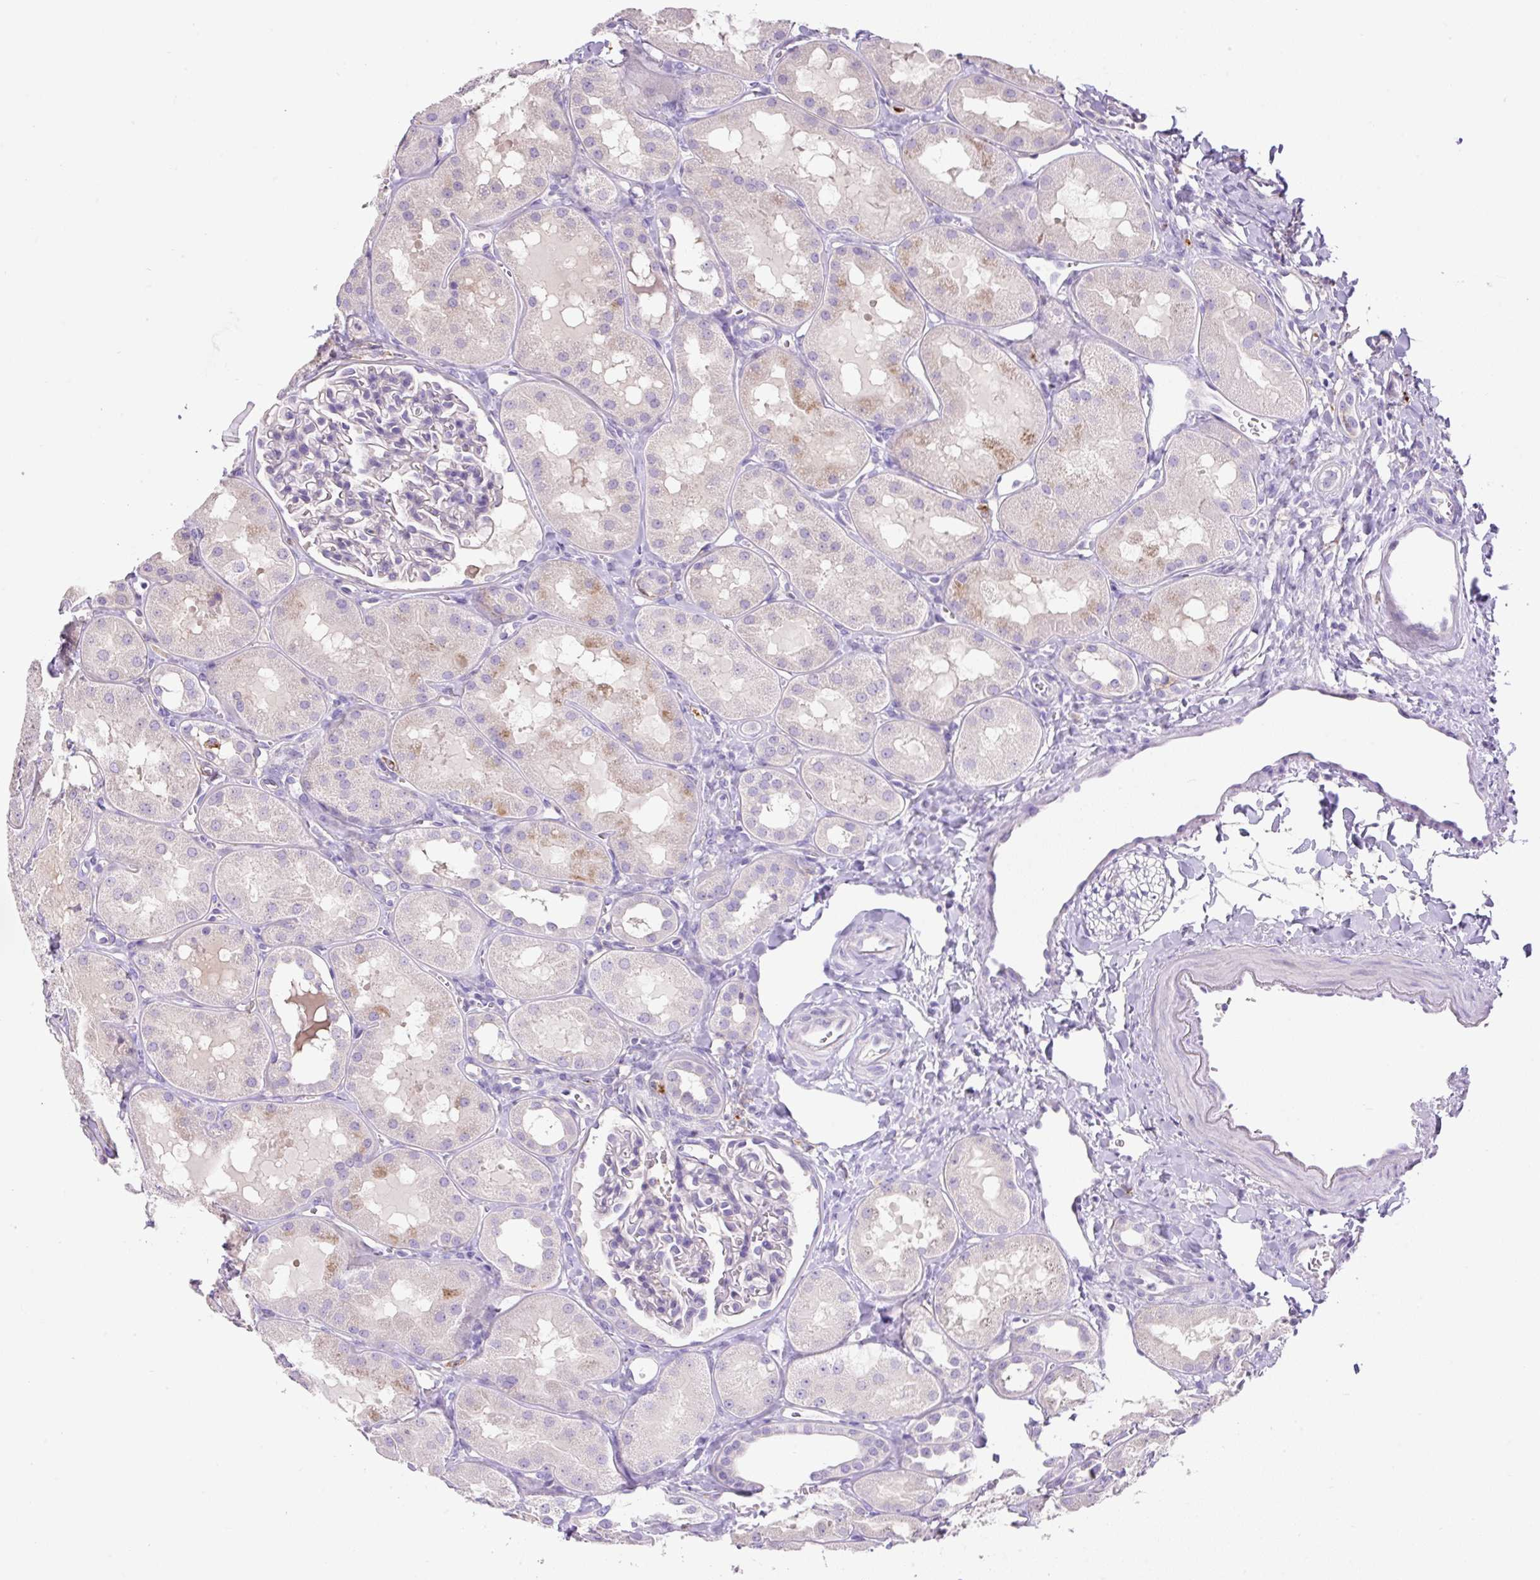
{"staining": {"intensity": "negative", "quantity": "none", "location": "none"}, "tissue": "kidney", "cell_type": "Cells in glomeruli", "image_type": "normal", "snomed": [{"axis": "morphology", "description": "Normal tissue, NOS"}, {"axis": "topography", "description": "Kidney"}, {"axis": "topography", "description": "Urinary bladder"}], "caption": "This micrograph is of normal kidney stained with immunohistochemistry to label a protein in brown with the nuclei are counter-stained blue. There is no positivity in cells in glomeruli. Nuclei are stained in blue.", "gene": "TDRD15", "patient": {"sex": "male", "age": 16}}